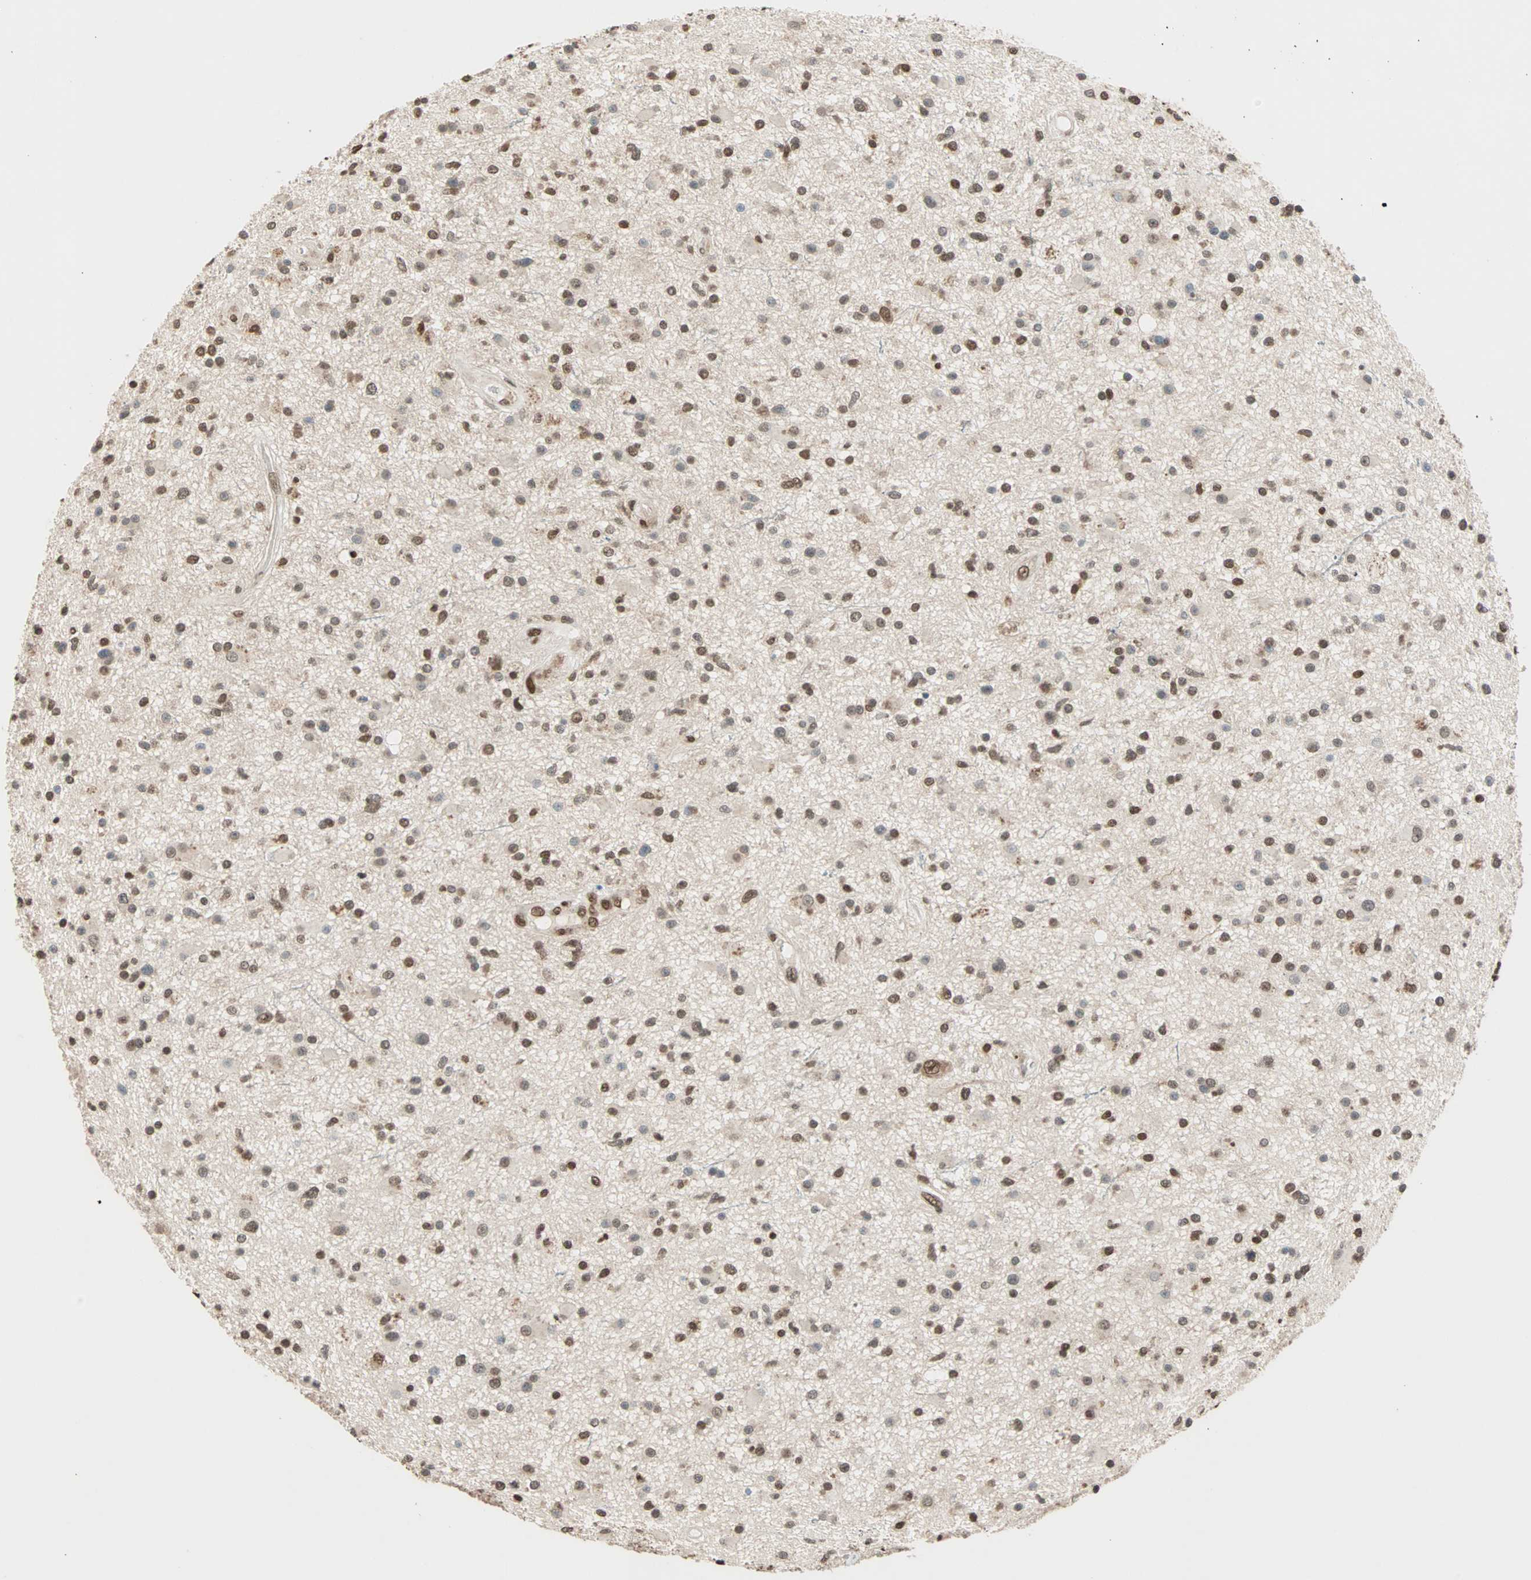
{"staining": {"intensity": "moderate", "quantity": ">75%", "location": "nuclear"}, "tissue": "glioma", "cell_type": "Tumor cells", "image_type": "cancer", "snomed": [{"axis": "morphology", "description": "Glioma, malignant, High grade"}, {"axis": "topography", "description": "Brain"}], "caption": "Brown immunohistochemical staining in human glioma displays moderate nuclear positivity in approximately >75% of tumor cells.", "gene": "DAZAP1", "patient": {"sex": "male", "age": 33}}